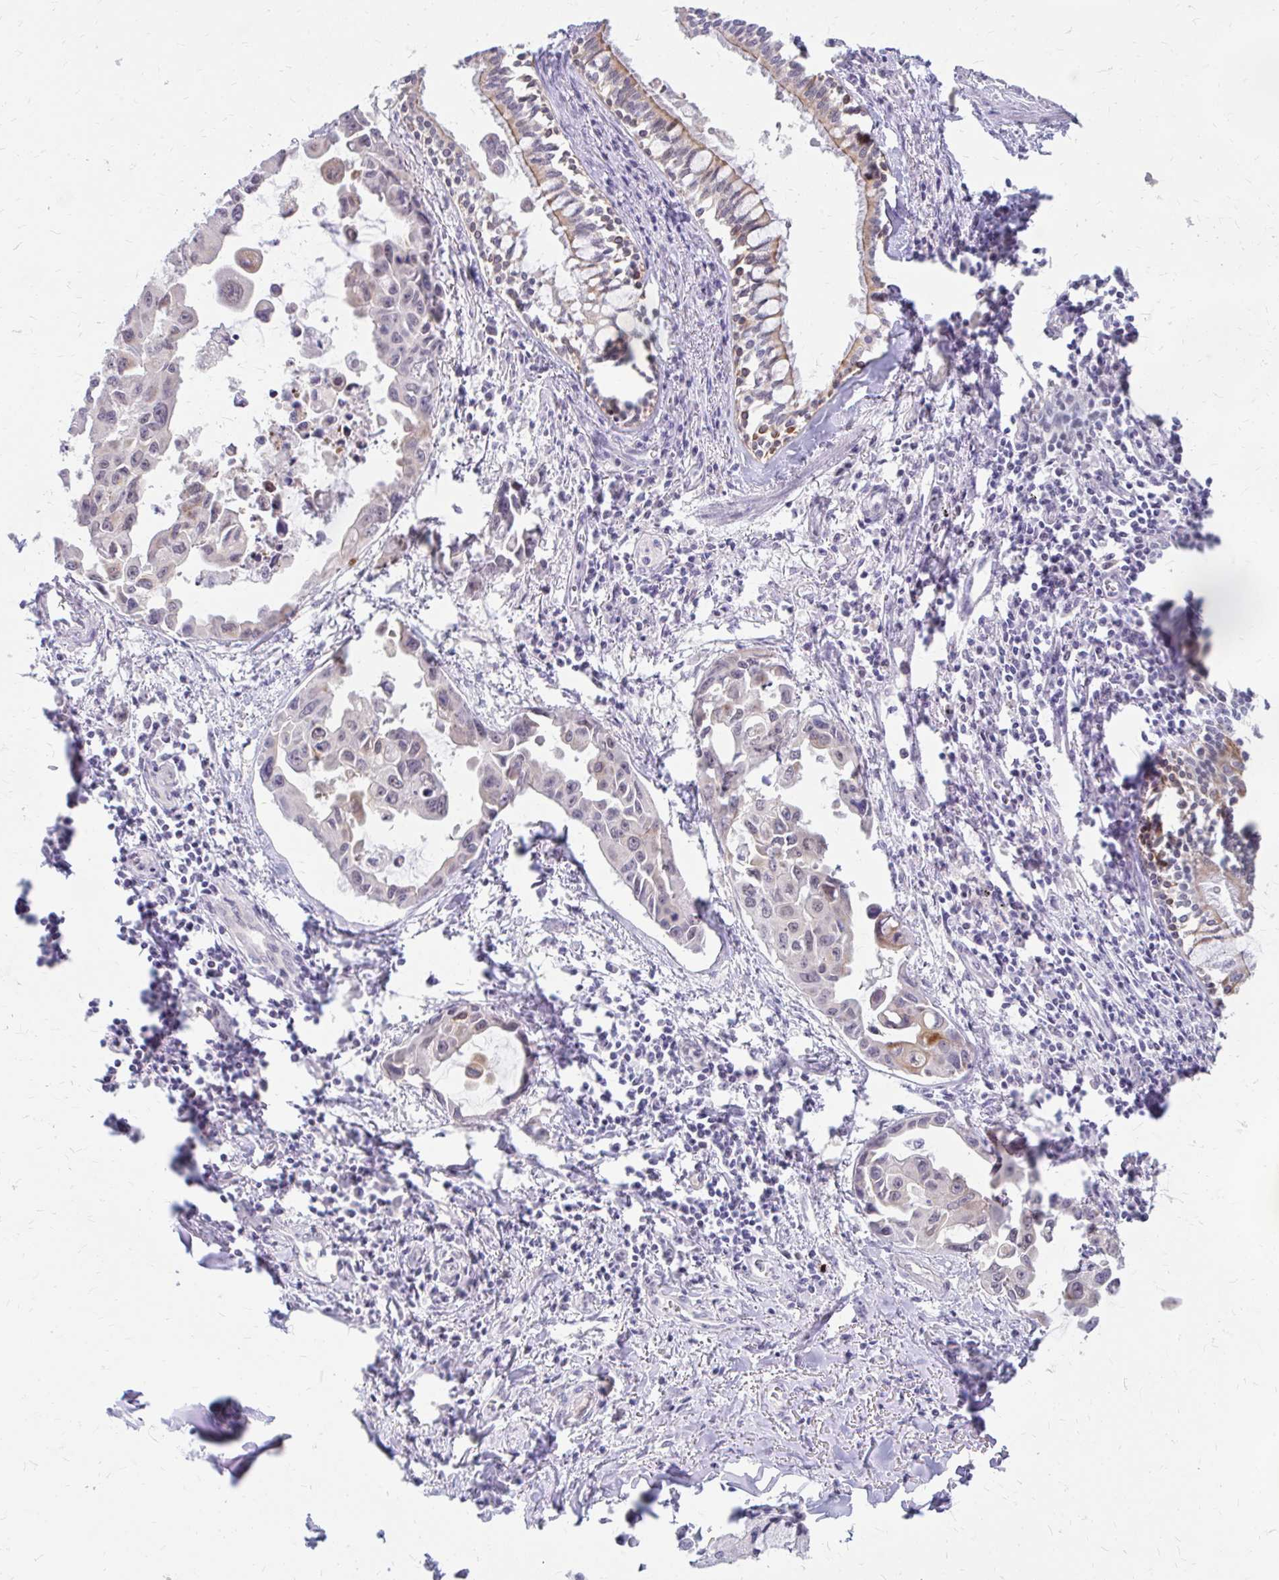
{"staining": {"intensity": "weak", "quantity": "<25%", "location": "cytoplasmic/membranous,nuclear"}, "tissue": "lung cancer", "cell_type": "Tumor cells", "image_type": "cancer", "snomed": [{"axis": "morphology", "description": "Adenocarcinoma, NOS"}, {"axis": "topography", "description": "Lung"}], "caption": "Immunohistochemistry photomicrograph of neoplastic tissue: human adenocarcinoma (lung) stained with DAB (3,3'-diaminobenzidine) shows no significant protein expression in tumor cells.", "gene": "RGS16", "patient": {"sex": "male", "age": 64}}